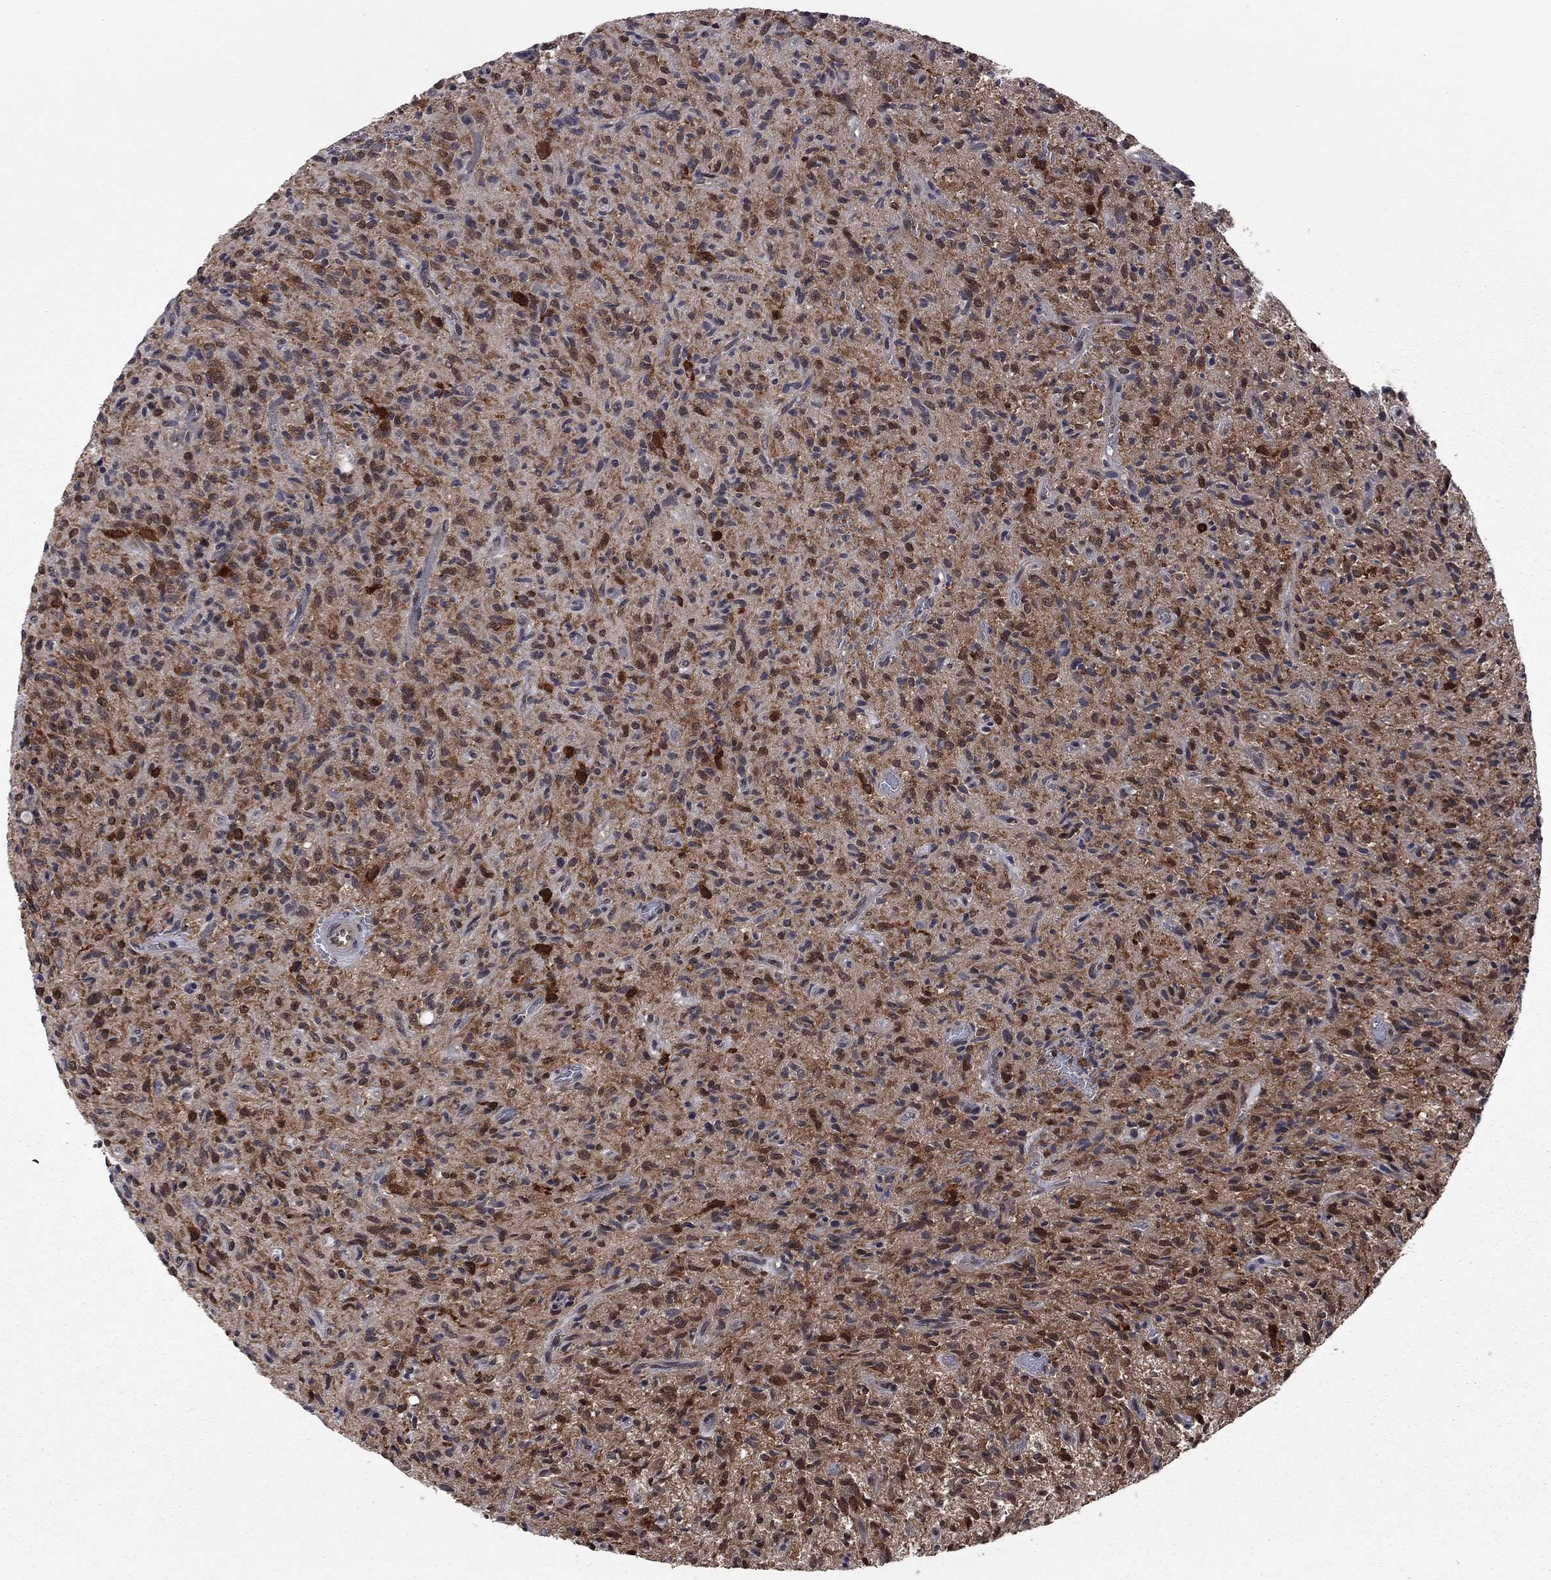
{"staining": {"intensity": "strong", "quantity": "<25%", "location": "cytoplasmic/membranous"}, "tissue": "glioma", "cell_type": "Tumor cells", "image_type": "cancer", "snomed": [{"axis": "morphology", "description": "Glioma, malignant, High grade"}, {"axis": "topography", "description": "Brain"}], "caption": "Glioma stained with DAB immunohistochemistry reveals medium levels of strong cytoplasmic/membranous staining in approximately <25% of tumor cells.", "gene": "GPAA1", "patient": {"sex": "male", "age": 64}}